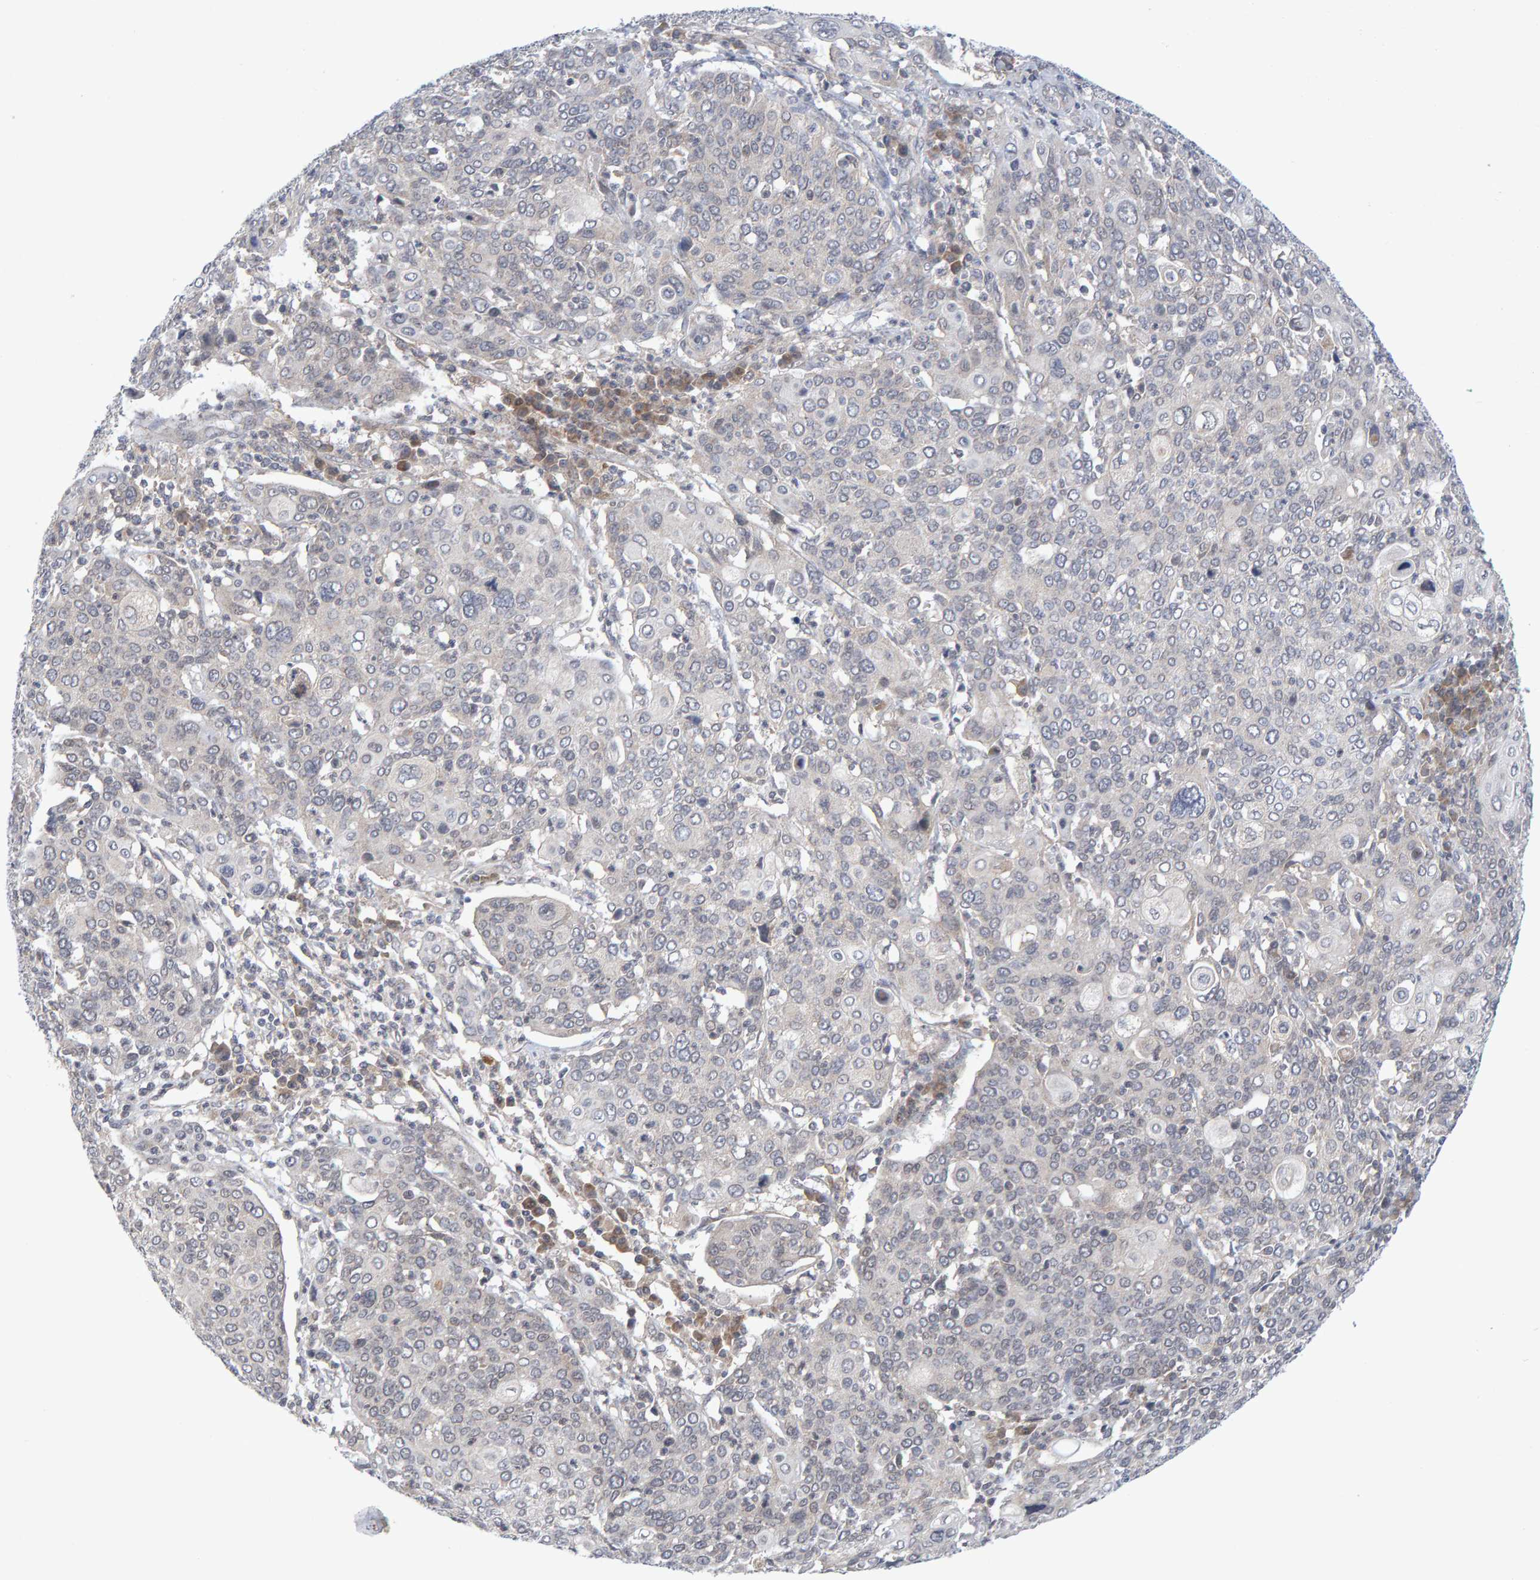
{"staining": {"intensity": "negative", "quantity": "none", "location": "none"}, "tissue": "cervical cancer", "cell_type": "Tumor cells", "image_type": "cancer", "snomed": [{"axis": "morphology", "description": "Squamous cell carcinoma, NOS"}, {"axis": "topography", "description": "Cervix"}], "caption": "Tumor cells show no significant protein expression in squamous cell carcinoma (cervical).", "gene": "CDH2", "patient": {"sex": "female", "age": 40}}